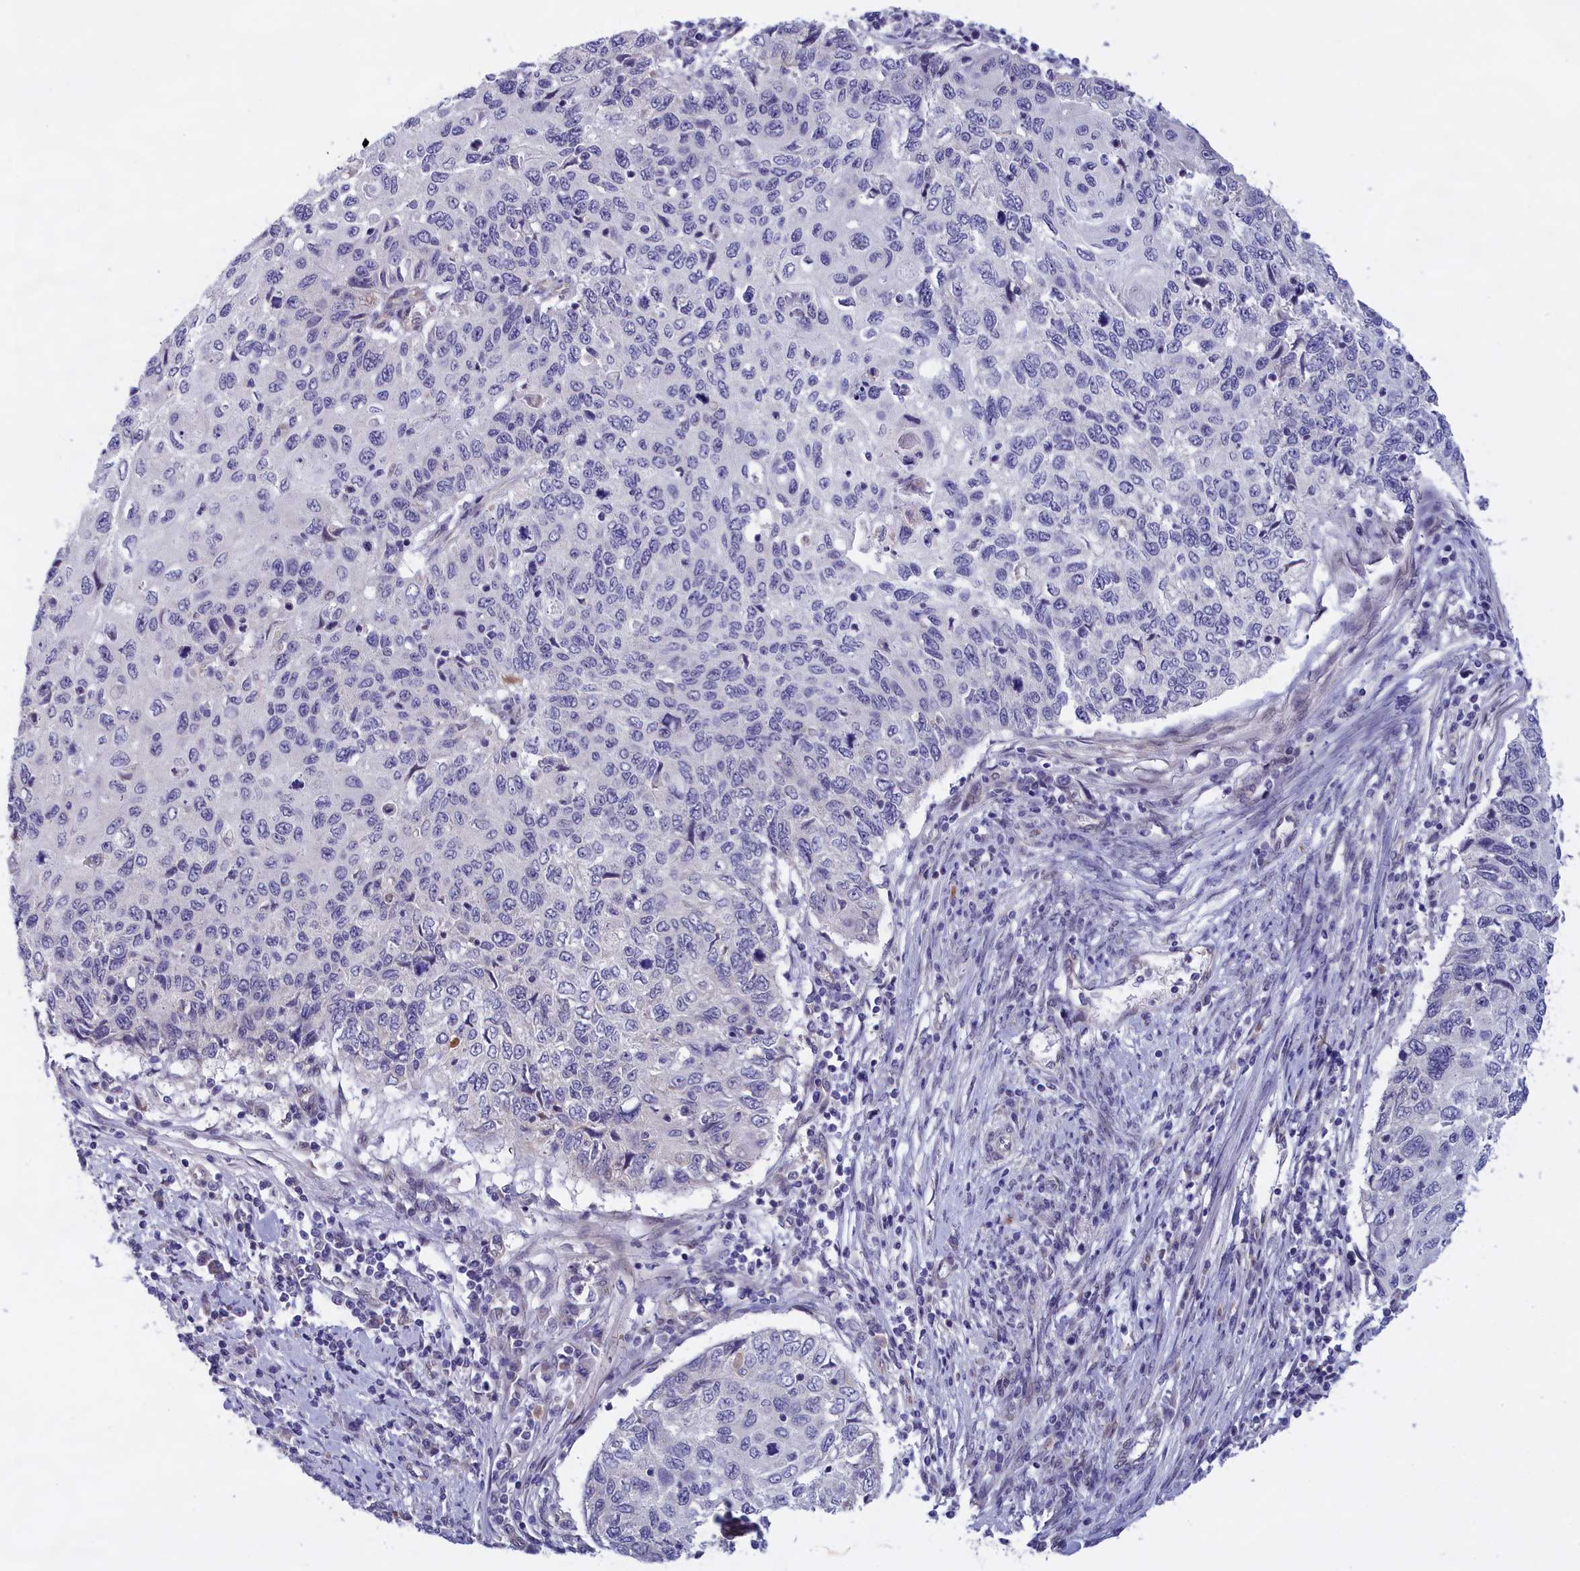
{"staining": {"intensity": "negative", "quantity": "none", "location": "none"}, "tissue": "cervical cancer", "cell_type": "Tumor cells", "image_type": "cancer", "snomed": [{"axis": "morphology", "description": "Squamous cell carcinoma, NOS"}, {"axis": "topography", "description": "Cervix"}], "caption": "IHC micrograph of human cervical cancer (squamous cell carcinoma) stained for a protein (brown), which demonstrates no staining in tumor cells.", "gene": "IGFALS", "patient": {"sex": "female", "age": 70}}